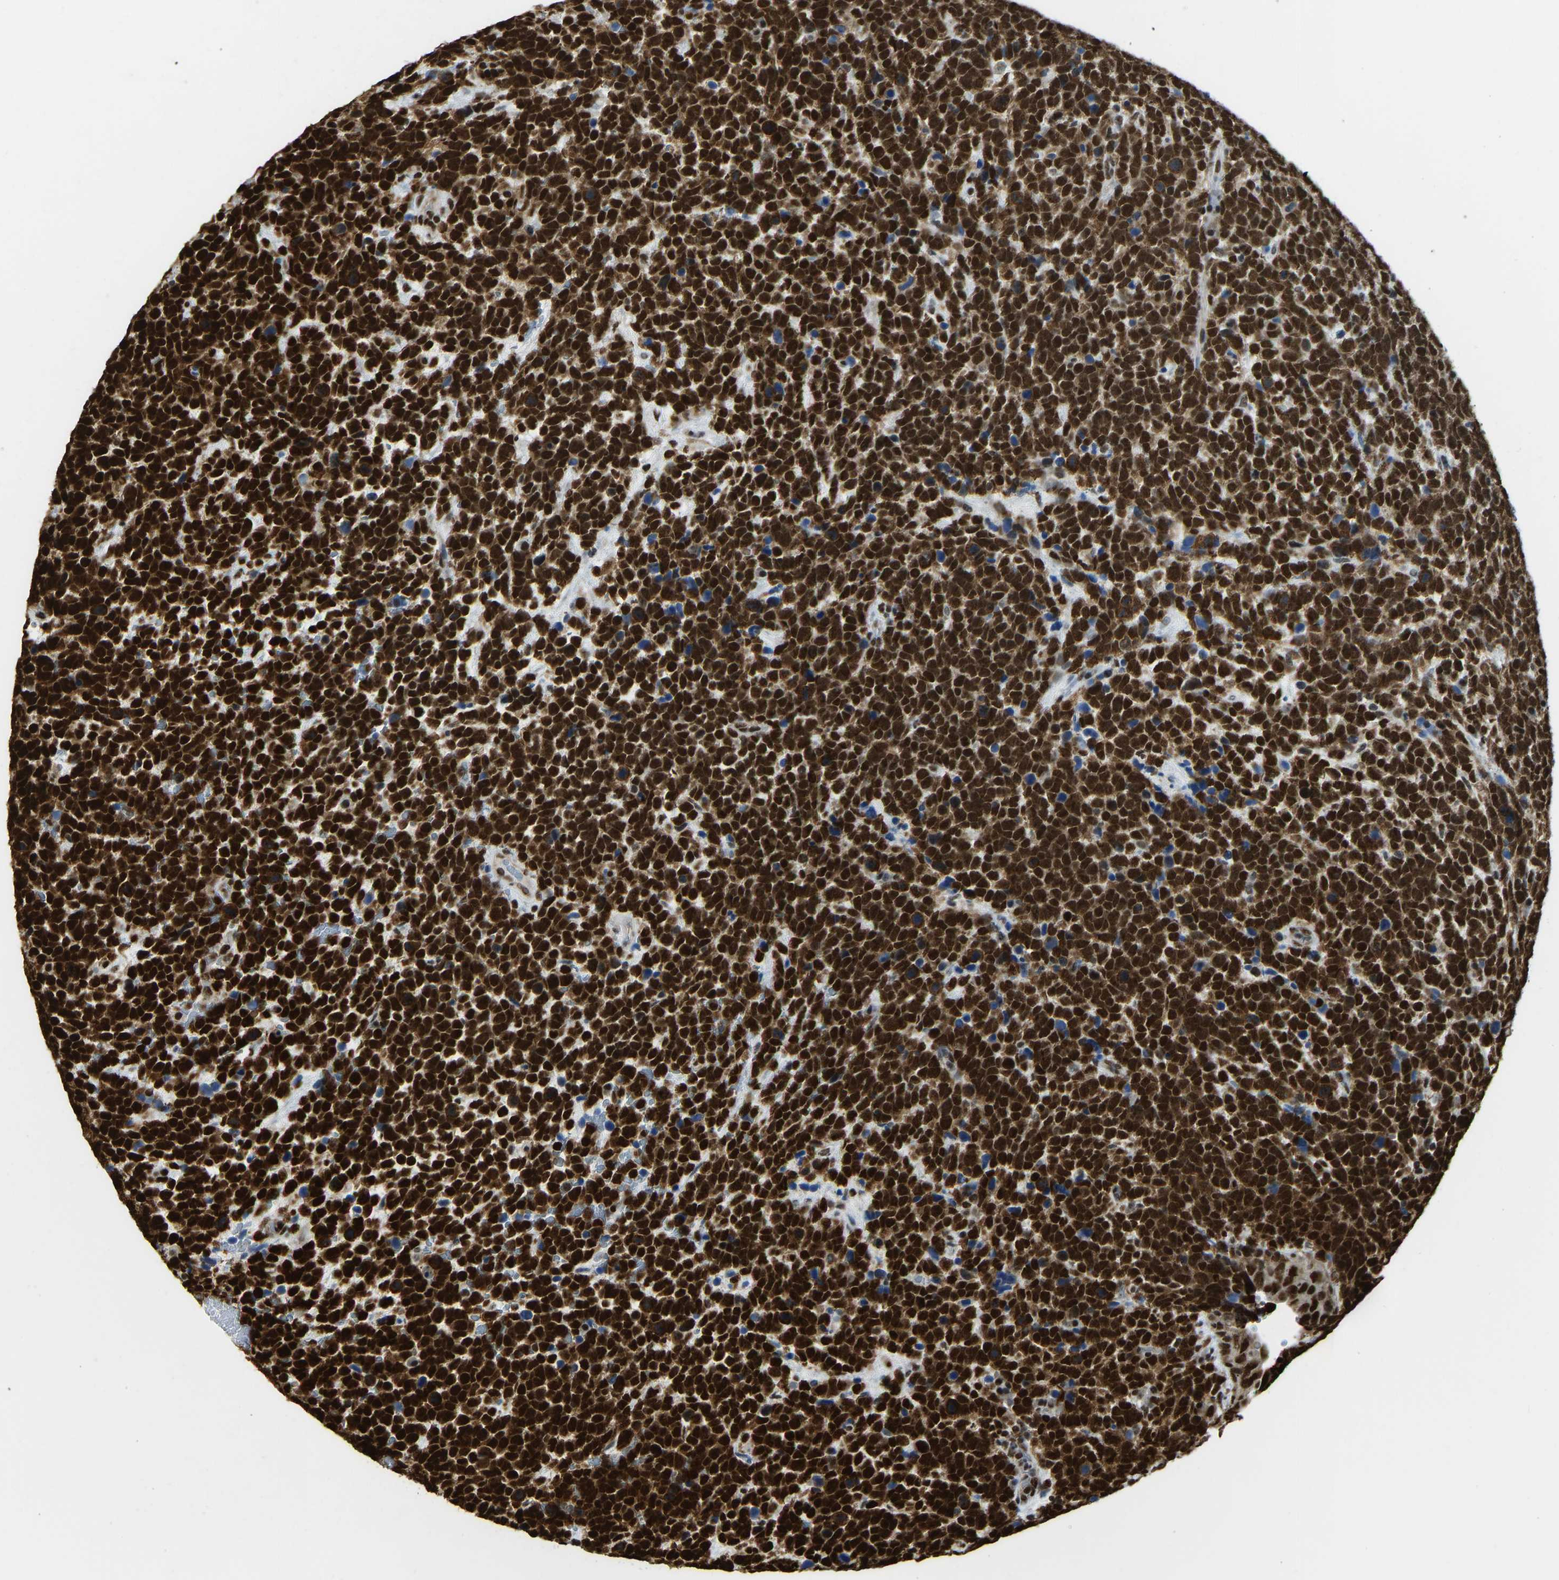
{"staining": {"intensity": "strong", "quantity": ">75%", "location": "cytoplasmic/membranous,nuclear"}, "tissue": "urothelial cancer", "cell_type": "Tumor cells", "image_type": "cancer", "snomed": [{"axis": "morphology", "description": "Urothelial carcinoma, High grade"}, {"axis": "topography", "description": "Urinary bladder"}], "caption": "This micrograph demonstrates IHC staining of human urothelial carcinoma (high-grade), with high strong cytoplasmic/membranous and nuclear staining in approximately >75% of tumor cells.", "gene": "ZSCAN20", "patient": {"sex": "female", "age": 82}}